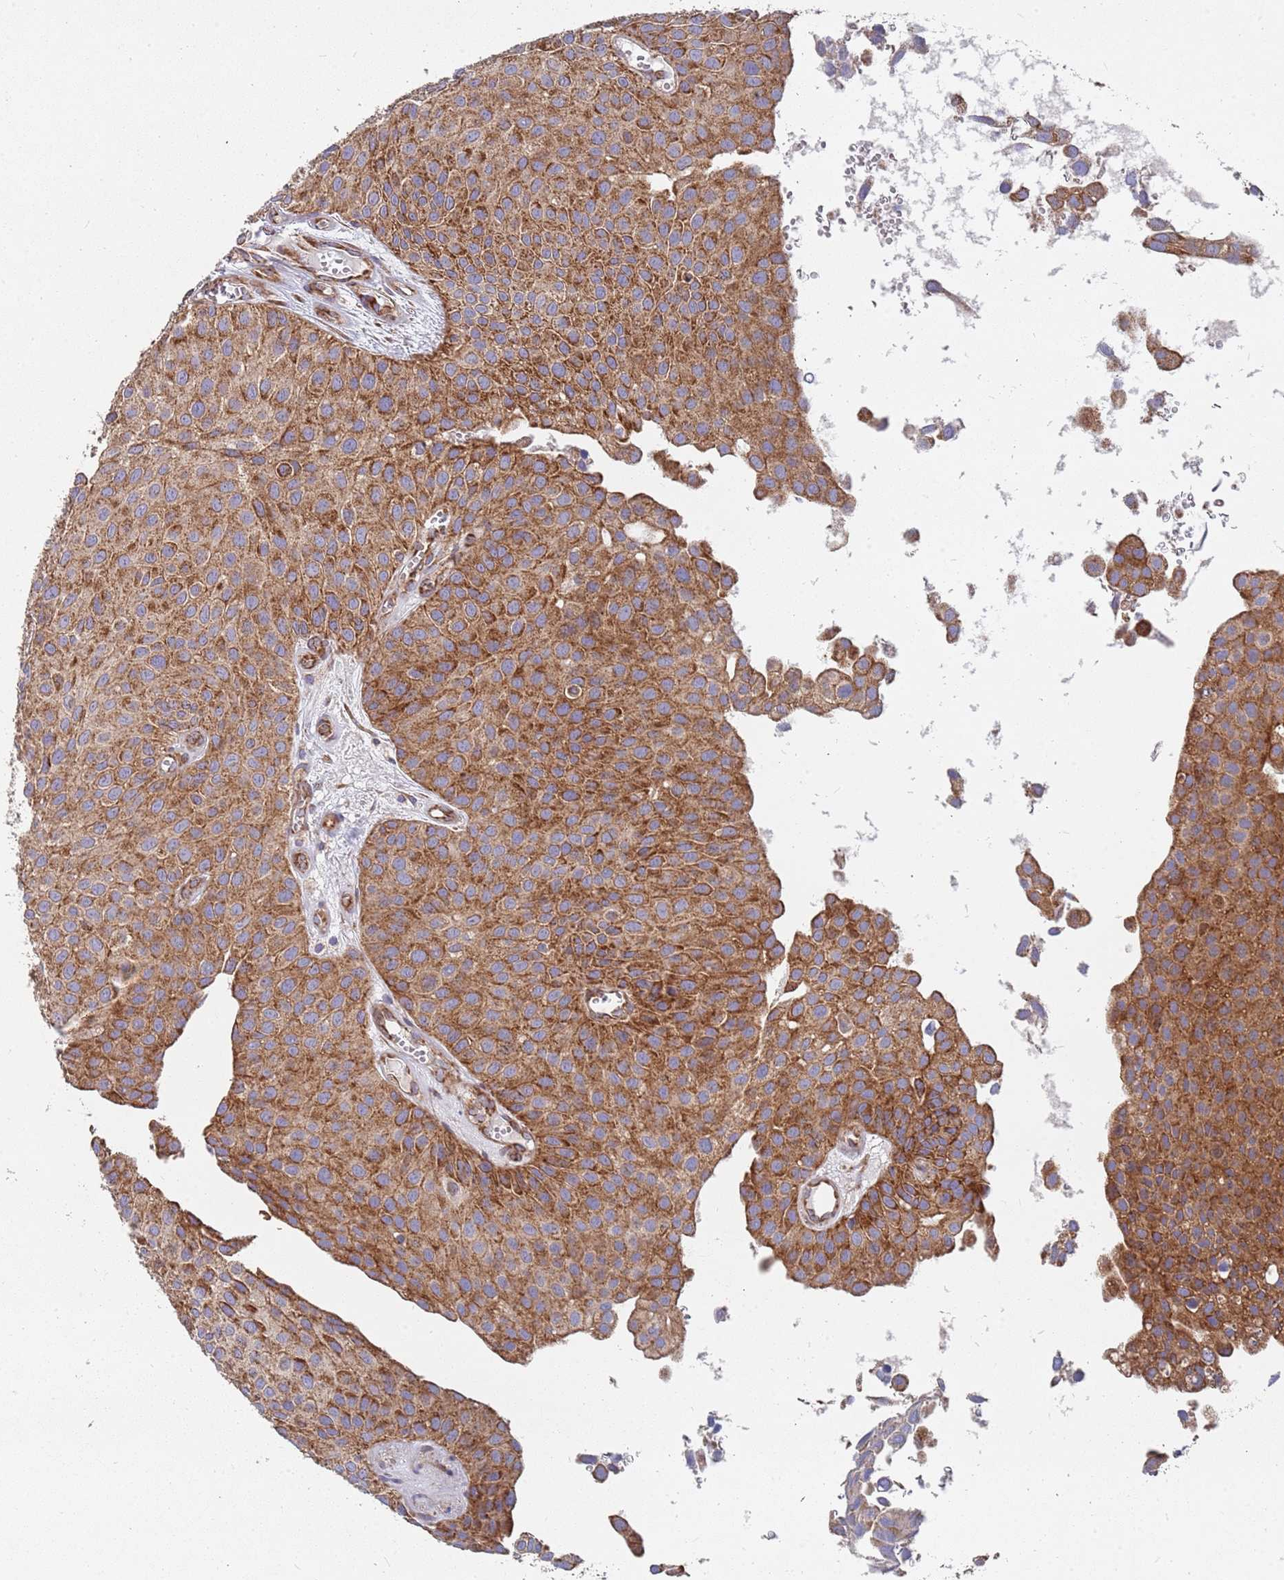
{"staining": {"intensity": "moderate", "quantity": ">75%", "location": "cytoplasmic/membranous"}, "tissue": "urothelial cancer", "cell_type": "Tumor cells", "image_type": "cancer", "snomed": [{"axis": "morphology", "description": "Urothelial carcinoma, Low grade"}, {"axis": "topography", "description": "Urinary bladder"}], "caption": "The immunohistochemical stain labels moderate cytoplasmic/membranous expression in tumor cells of urothelial carcinoma (low-grade) tissue.", "gene": "WDFY3", "patient": {"sex": "male", "age": 88}}